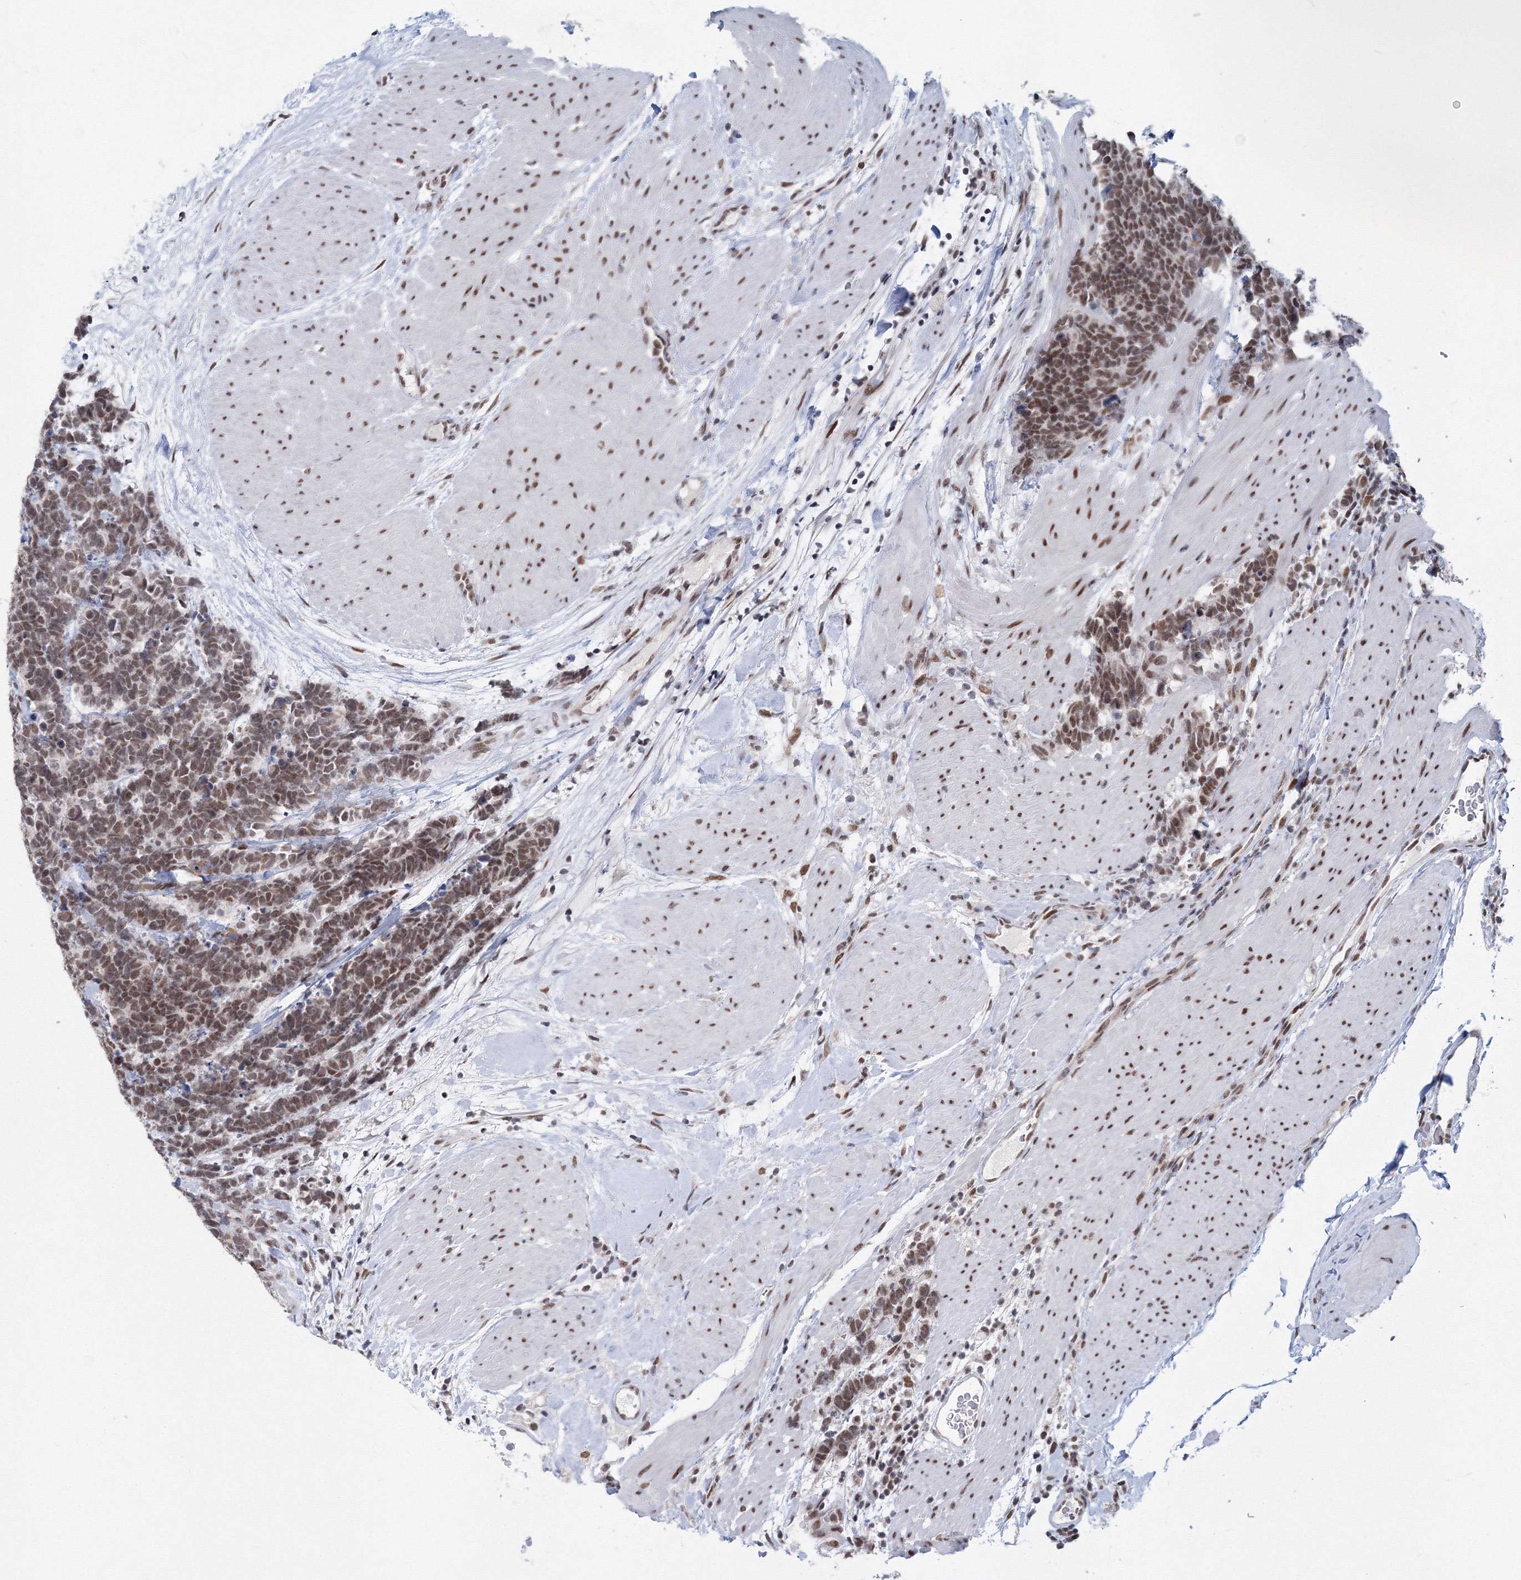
{"staining": {"intensity": "moderate", "quantity": ">75%", "location": "nuclear"}, "tissue": "carcinoid", "cell_type": "Tumor cells", "image_type": "cancer", "snomed": [{"axis": "morphology", "description": "Carcinoma, NOS"}, {"axis": "morphology", "description": "Carcinoid, malignant, NOS"}, {"axis": "topography", "description": "Urinary bladder"}], "caption": "Immunohistochemistry (DAB (3,3'-diaminobenzidine)) staining of human malignant carcinoid exhibits moderate nuclear protein expression in about >75% of tumor cells. (Stains: DAB in brown, nuclei in blue, Microscopy: brightfield microscopy at high magnification).", "gene": "SF3B6", "patient": {"sex": "male", "age": 57}}